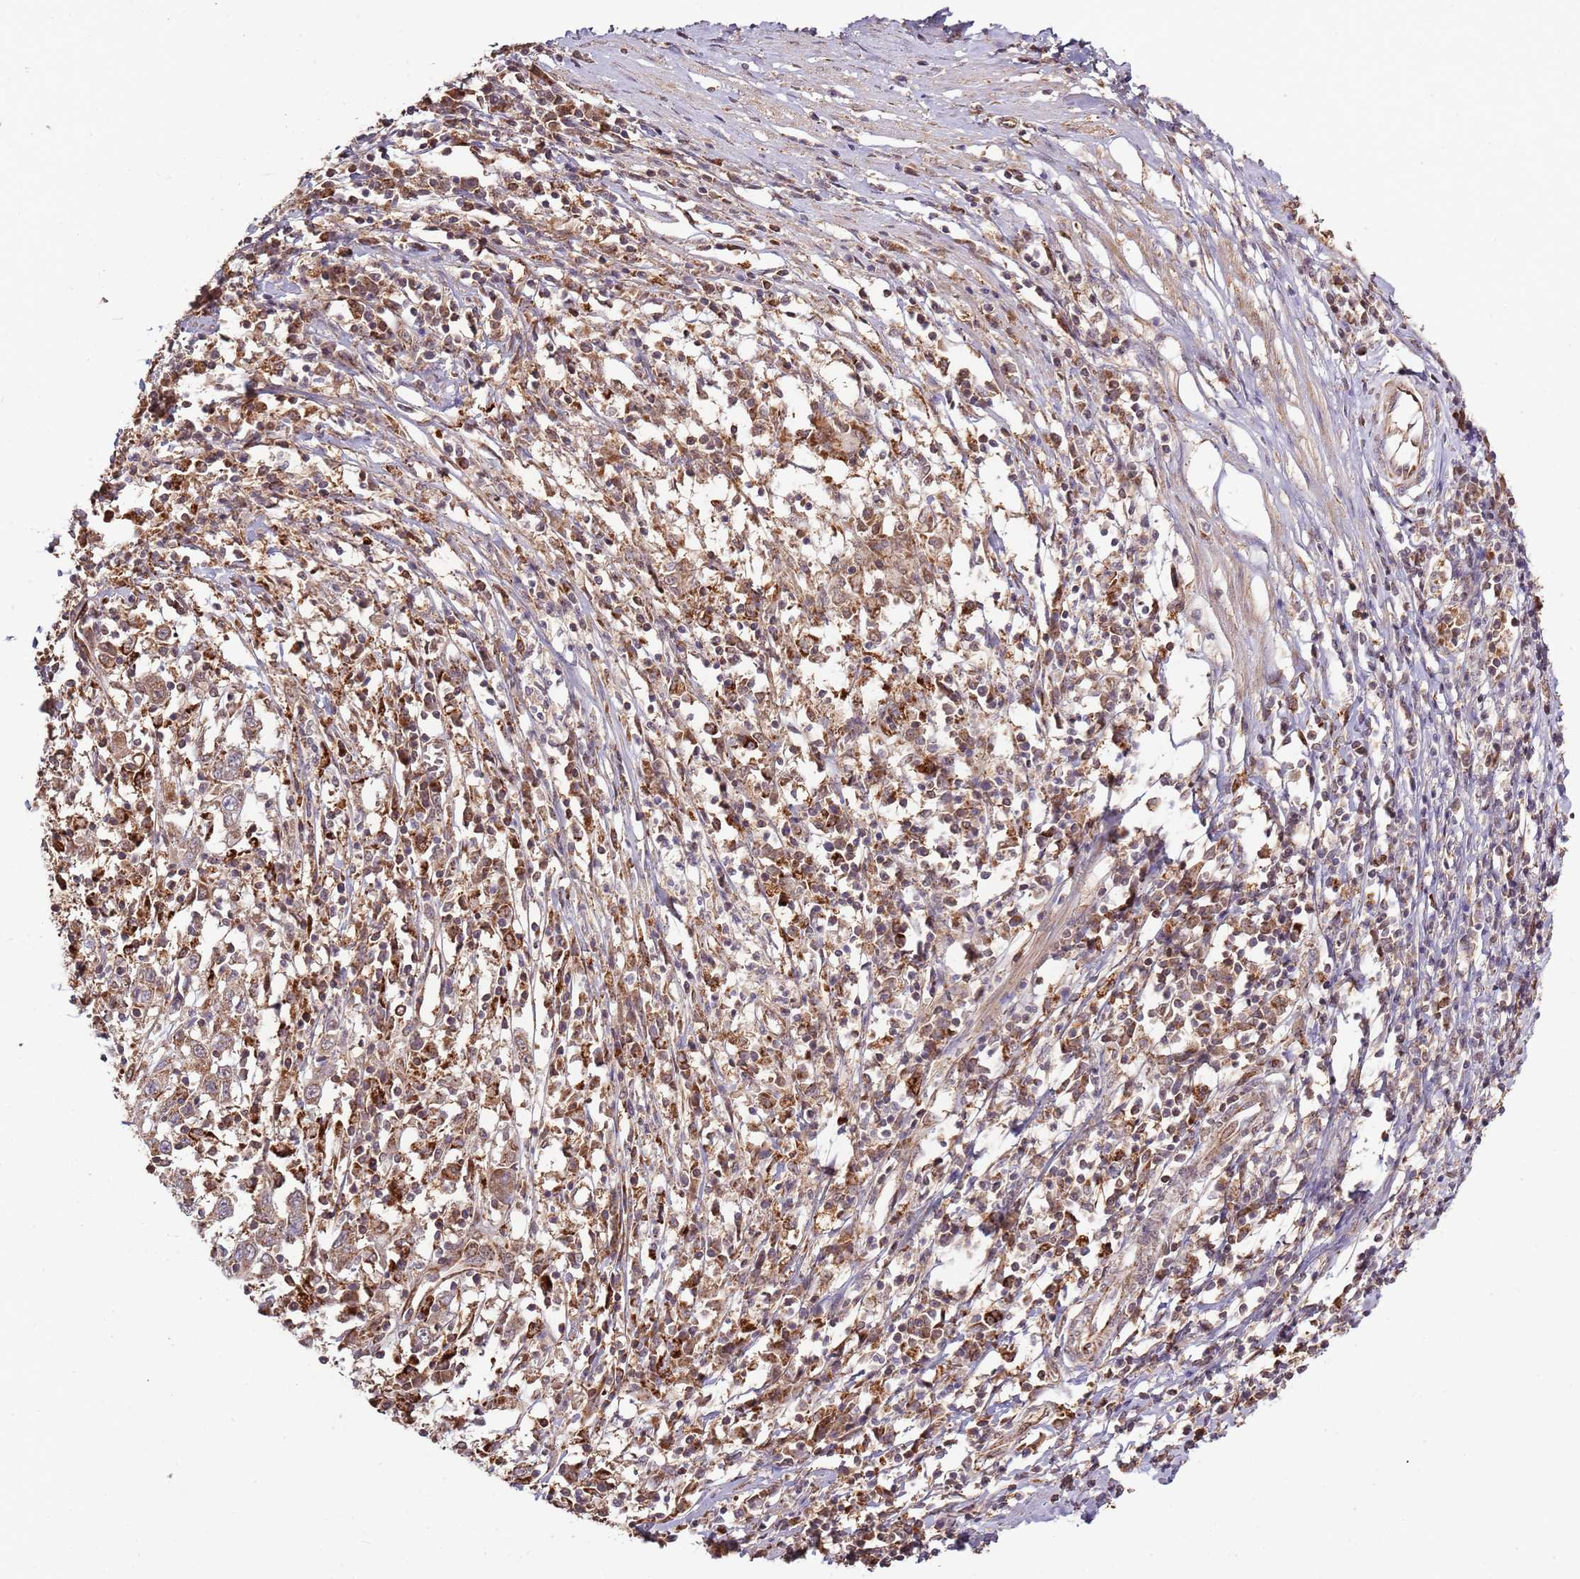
{"staining": {"intensity": "moderate", "quantity": ">75%", "location": "cytoplasmic/membranous"}, "tissue": "cervical cancer", "cell_type": "Tumor cells", "image_type": "cancer", "snomed": [{"axis": "morphology", "description": "Squamous cell carcinoma, NOS"}, {"axis": "topography", "description": "Cervix"}], "caption": "Cervical cancer (squamous cell carcinoma) stained with immunohistochemistry reveals moderate cytoplasmic/membranous staining in approximately >75% of tumor cells.", "gene": "IL17RD", "patient": {"sex": "female", "age": 46}}